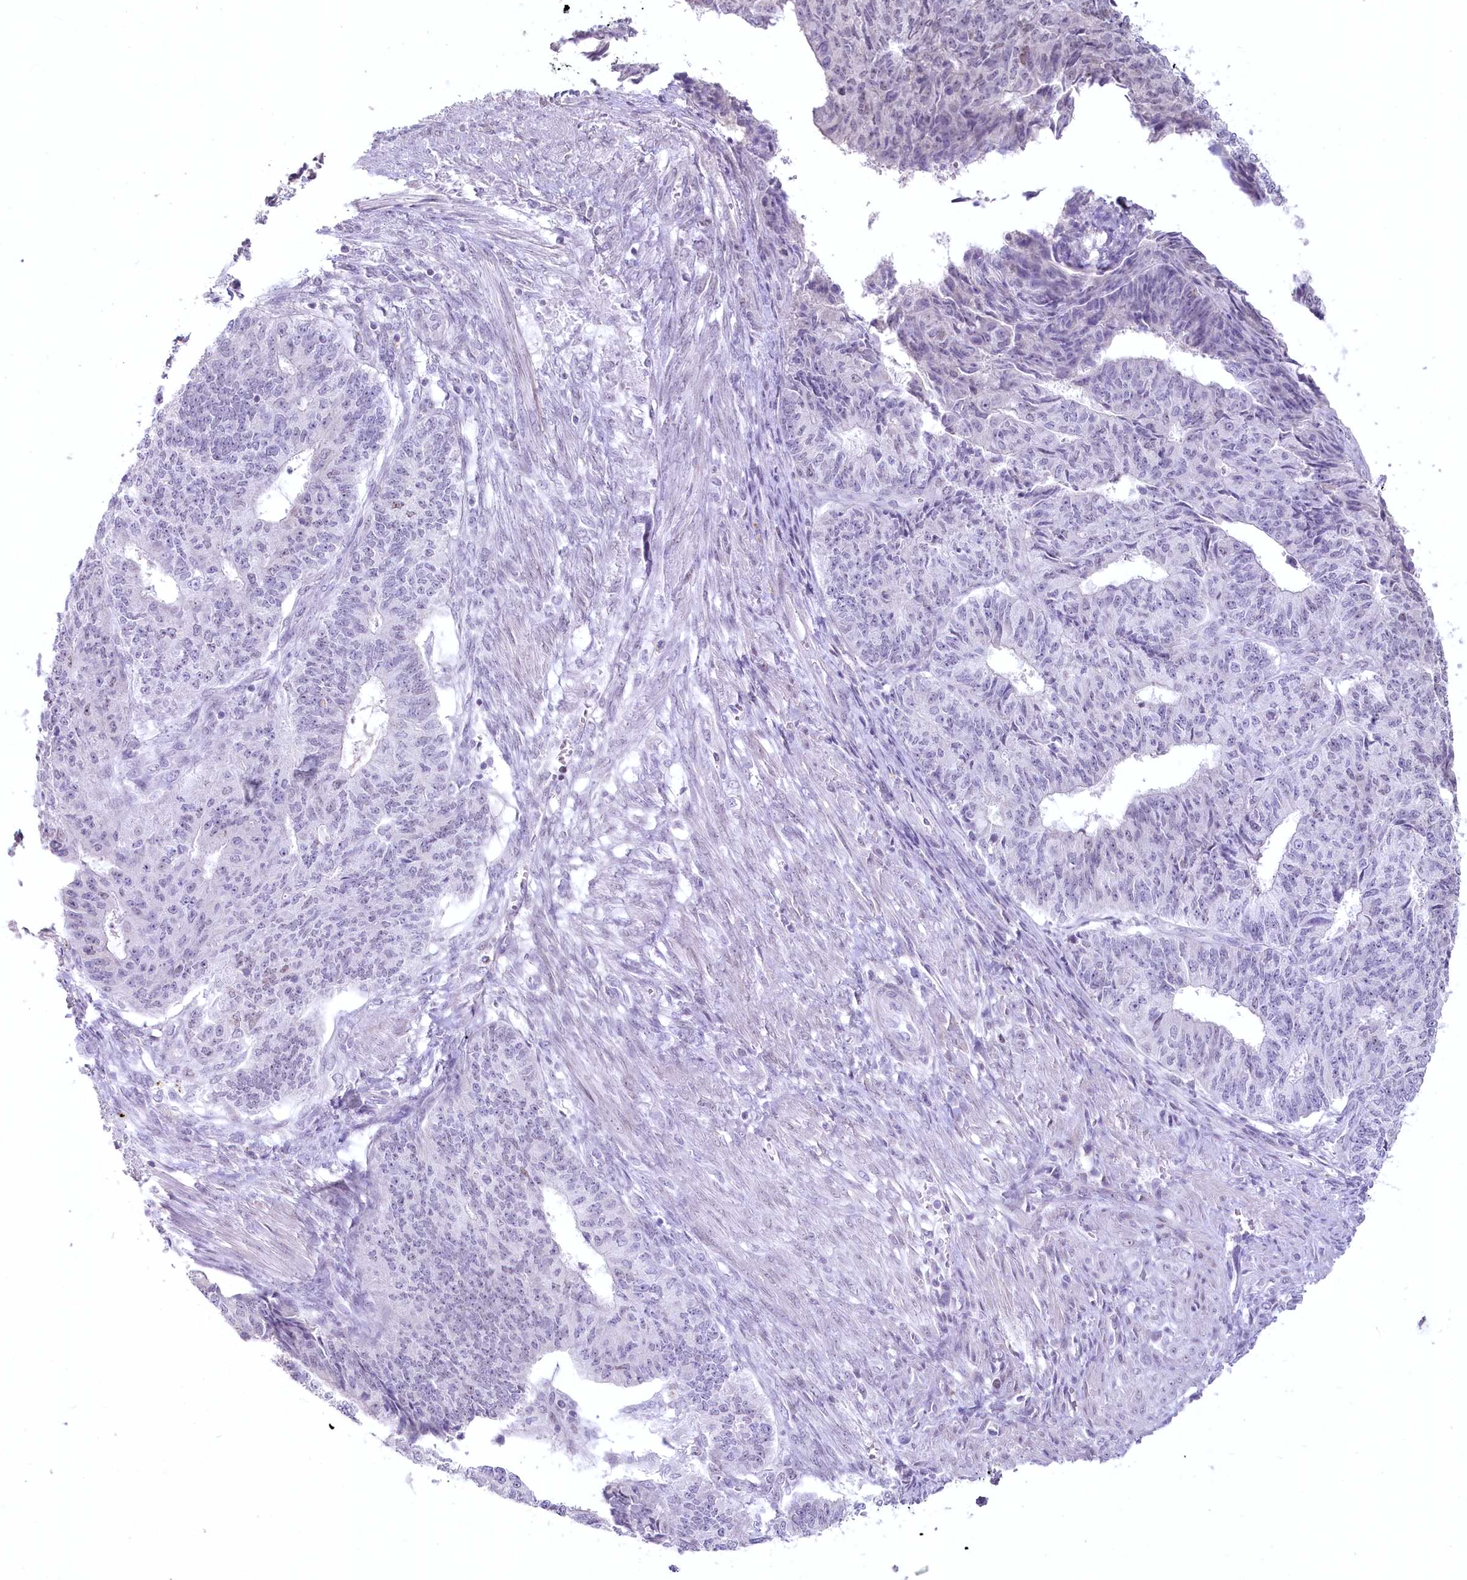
{"staining": {"intensity": "negative", "quantity": "none", "location": "none"}, "tissue": "endometrial cancer", "cell_type": "Tumor cells", "image_type": "cancer", "snomed": [{"axis": "morphology", "description": "Adenocarcinoma, NOS"}, {"axis": "topography", "description": "Endometrium"}], "caption": "DAB immunohistochemical staining of human endometrial cancer displays no significant positivity in tumor cells.", "gene": "USP11", "patient": {"sex": "female", "age": 32}}